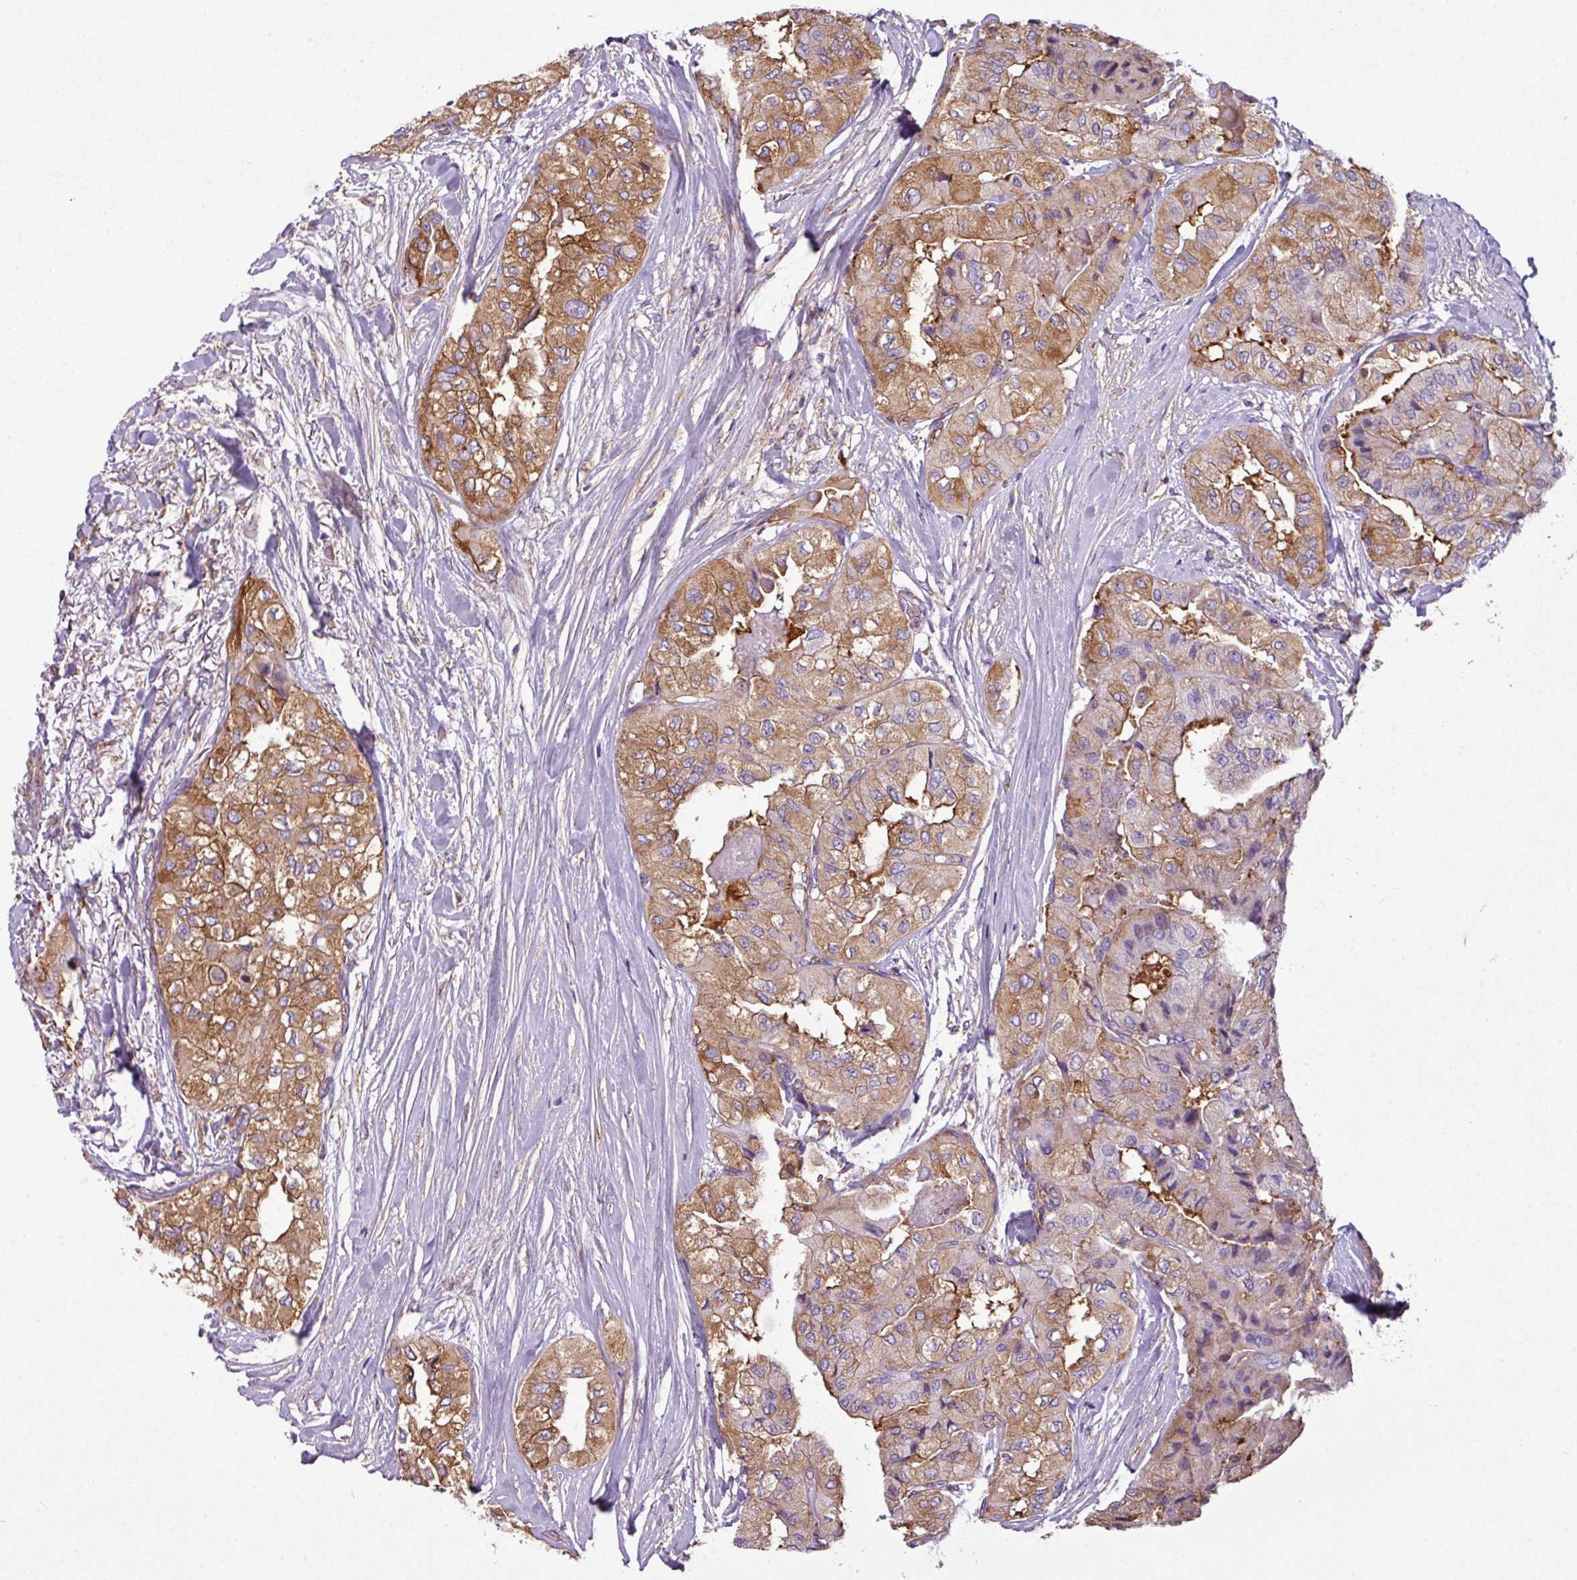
{"staining": {"intensity": "moderate", "quantity": "25%-75%", "location": "cytoplasmic/membranous"}, "tissue": "thyroid cancer", "cell_type": "Tumor cells", "image_type": "cancer", "snomed": [{"axis": "morphology", "description": "Papillary adenocarcinoma, NOS"}, {"axis": "topography", "description": "Thyroid gland"}], "caption": "This photomicrograph exhibits IHC staining of thyroid papillary adenocarcinoma, with medium moderate cytoplasmic/membranous positivity in approximately 25%-75% of tumor cells.", "gene": "XNDC1N", "patient": {"sex": "female", "age": 59}}